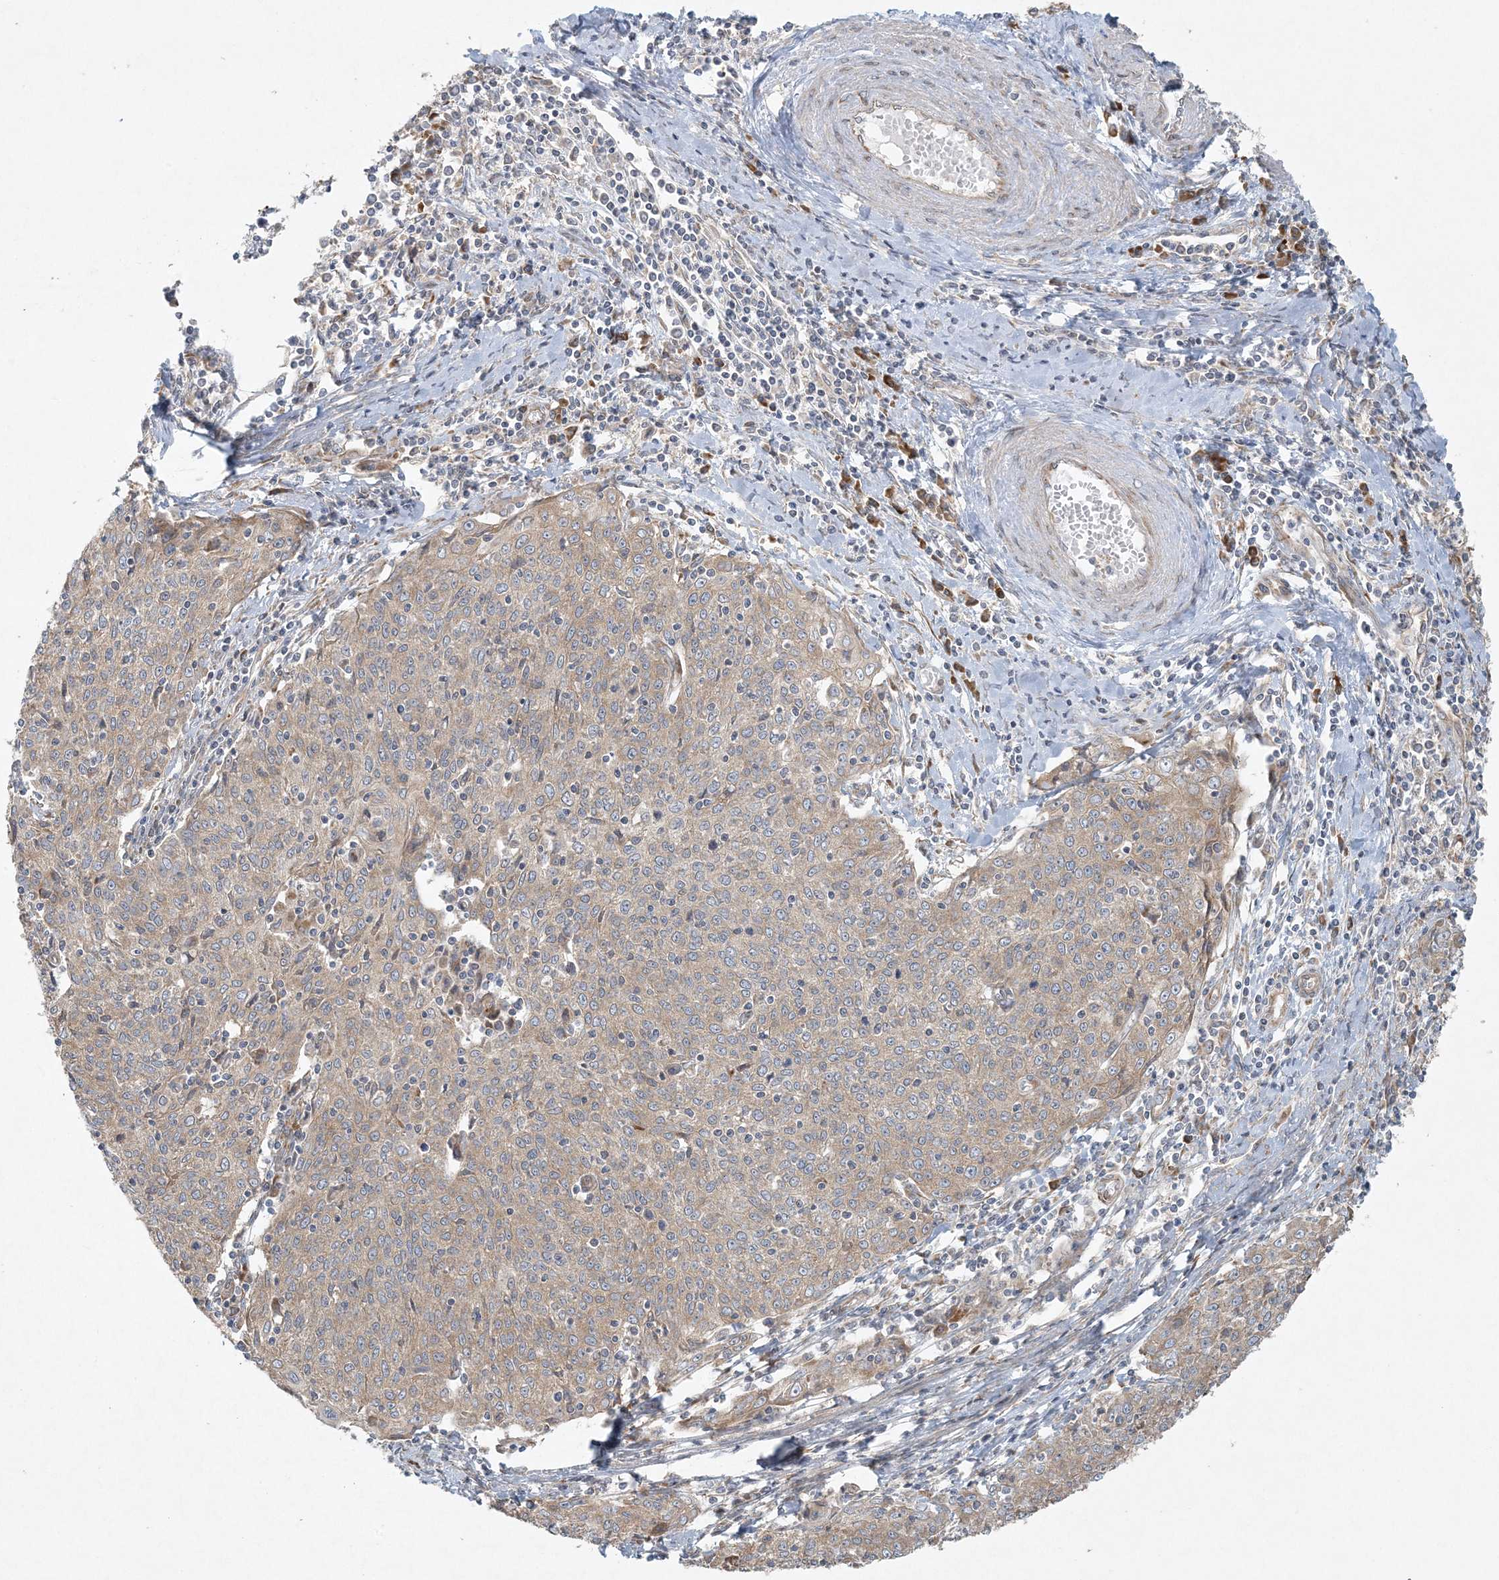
{"staining": {"intensity": "weak", "quantity": "25%-75%", "location": "cytoplasmic/membranous"}, "tissue": "cervical cancer", "cell_type": "Tumor cells", "image_type": "cancer", "snomed": [{"axis": "morphology", "description": "Squamous cell carcinoma, NOS"}, {"axis": "topography", "description": "Cervix"}], "caption": "The image reveals immunohistochemical staining of cervical squamous cell carcinoma. There is weak cytoplasmic/membranous expression is present in approximately 25%-75% of tumor cells.", "gene": "ZNF263", "patient": {"sex": "female", "age": 48}}